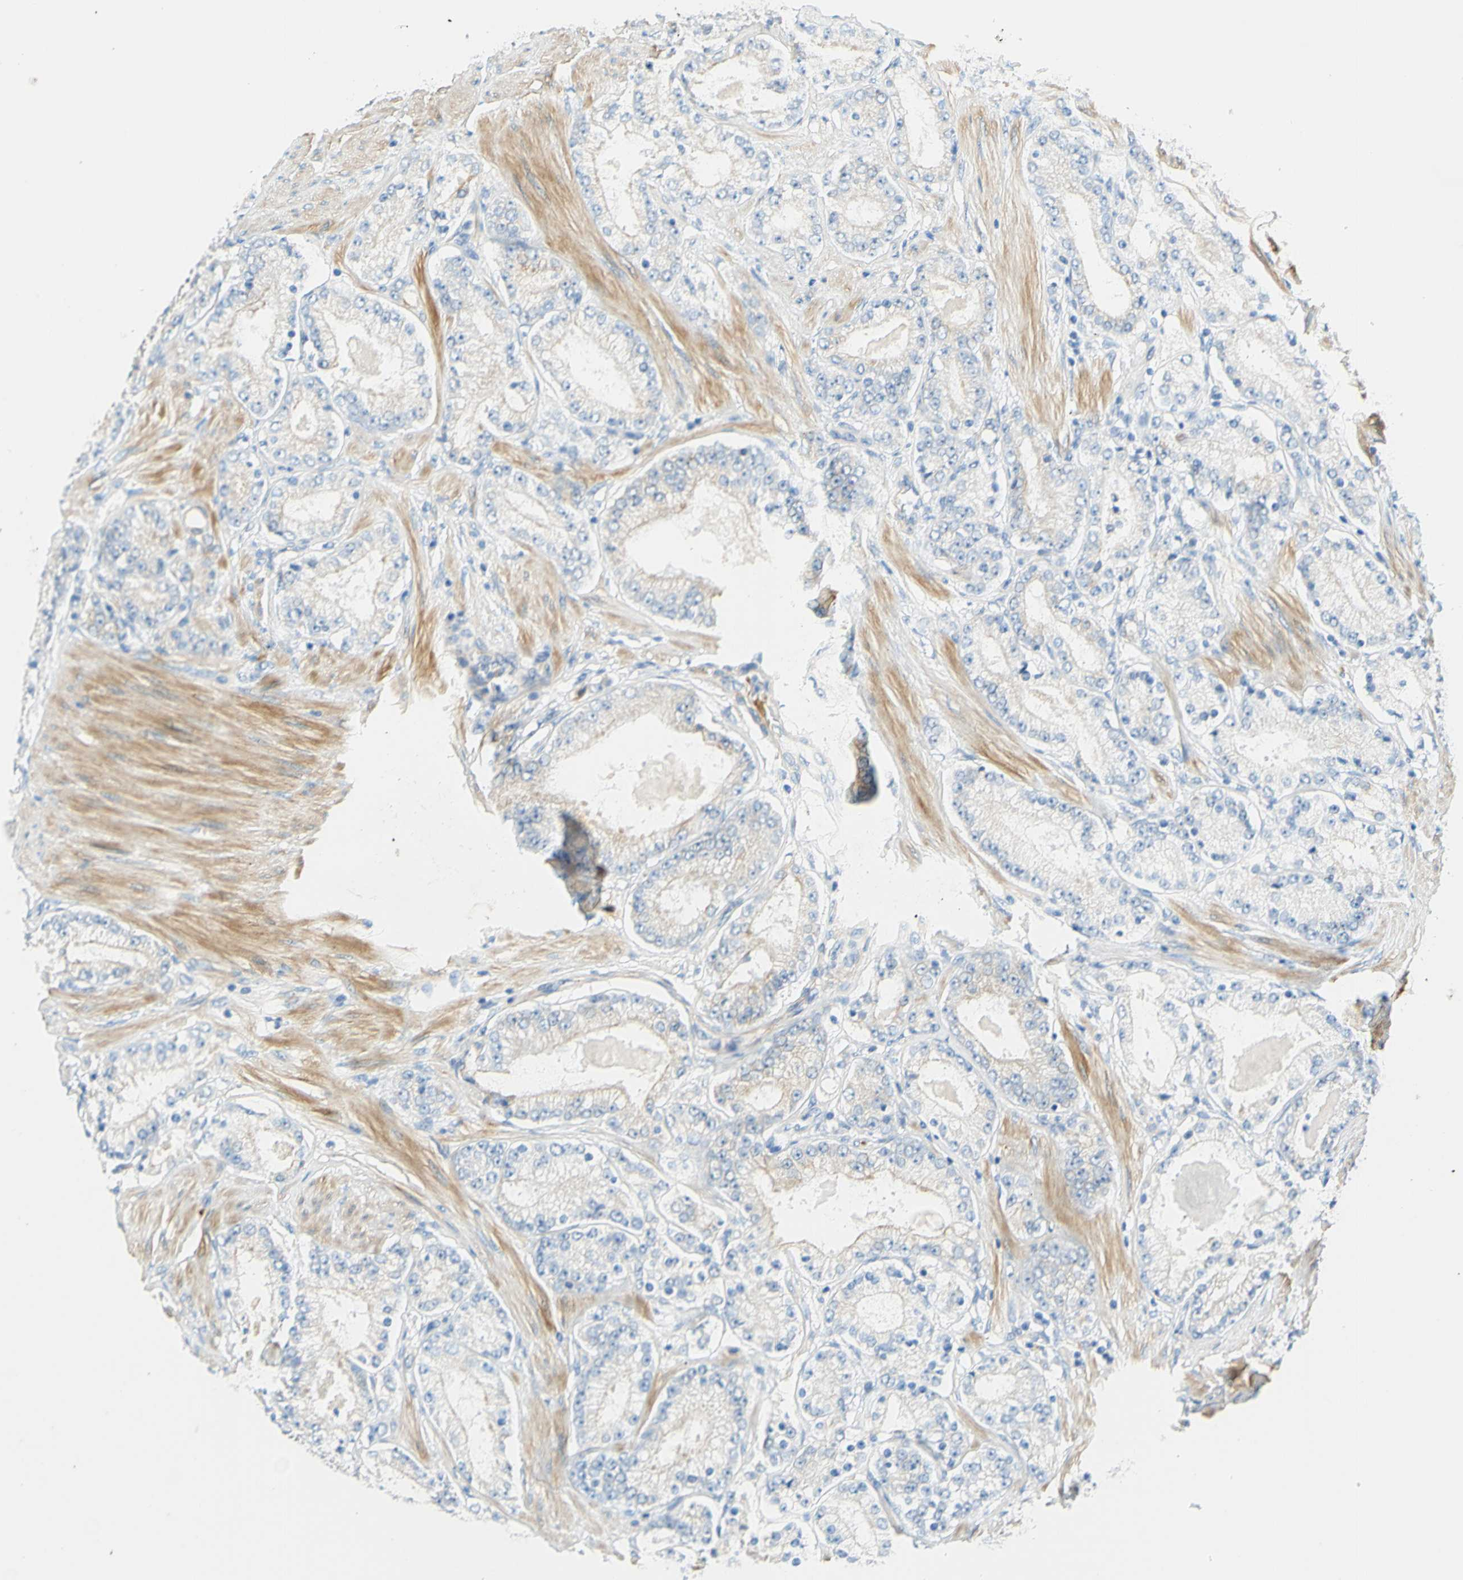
{"staining": {"intensity": "weak", "quantity": "<25%", "location": "cytoplasmic/membranous"}, "tissue": "prostate cancer", "cell_type": "Tumor cells", "image_type": "cancer", "snomed": [{"axis": "morphology", "description": "Adenocarcinoma, Low grade"}, {"axis": "topography", "description": "Prostate"}], "caption": "Immunohistochemistry (IHC) photomicrograph of neoplastic tissue: prostate cancer (adenocarcinoma (low-grade)) stained with DAB (3,3'-diaminobenzidine) reveals no significant protein expression in tumor cells.", "gene": "ENTREP2", "patient": {"sex": "male", "age": 63}}